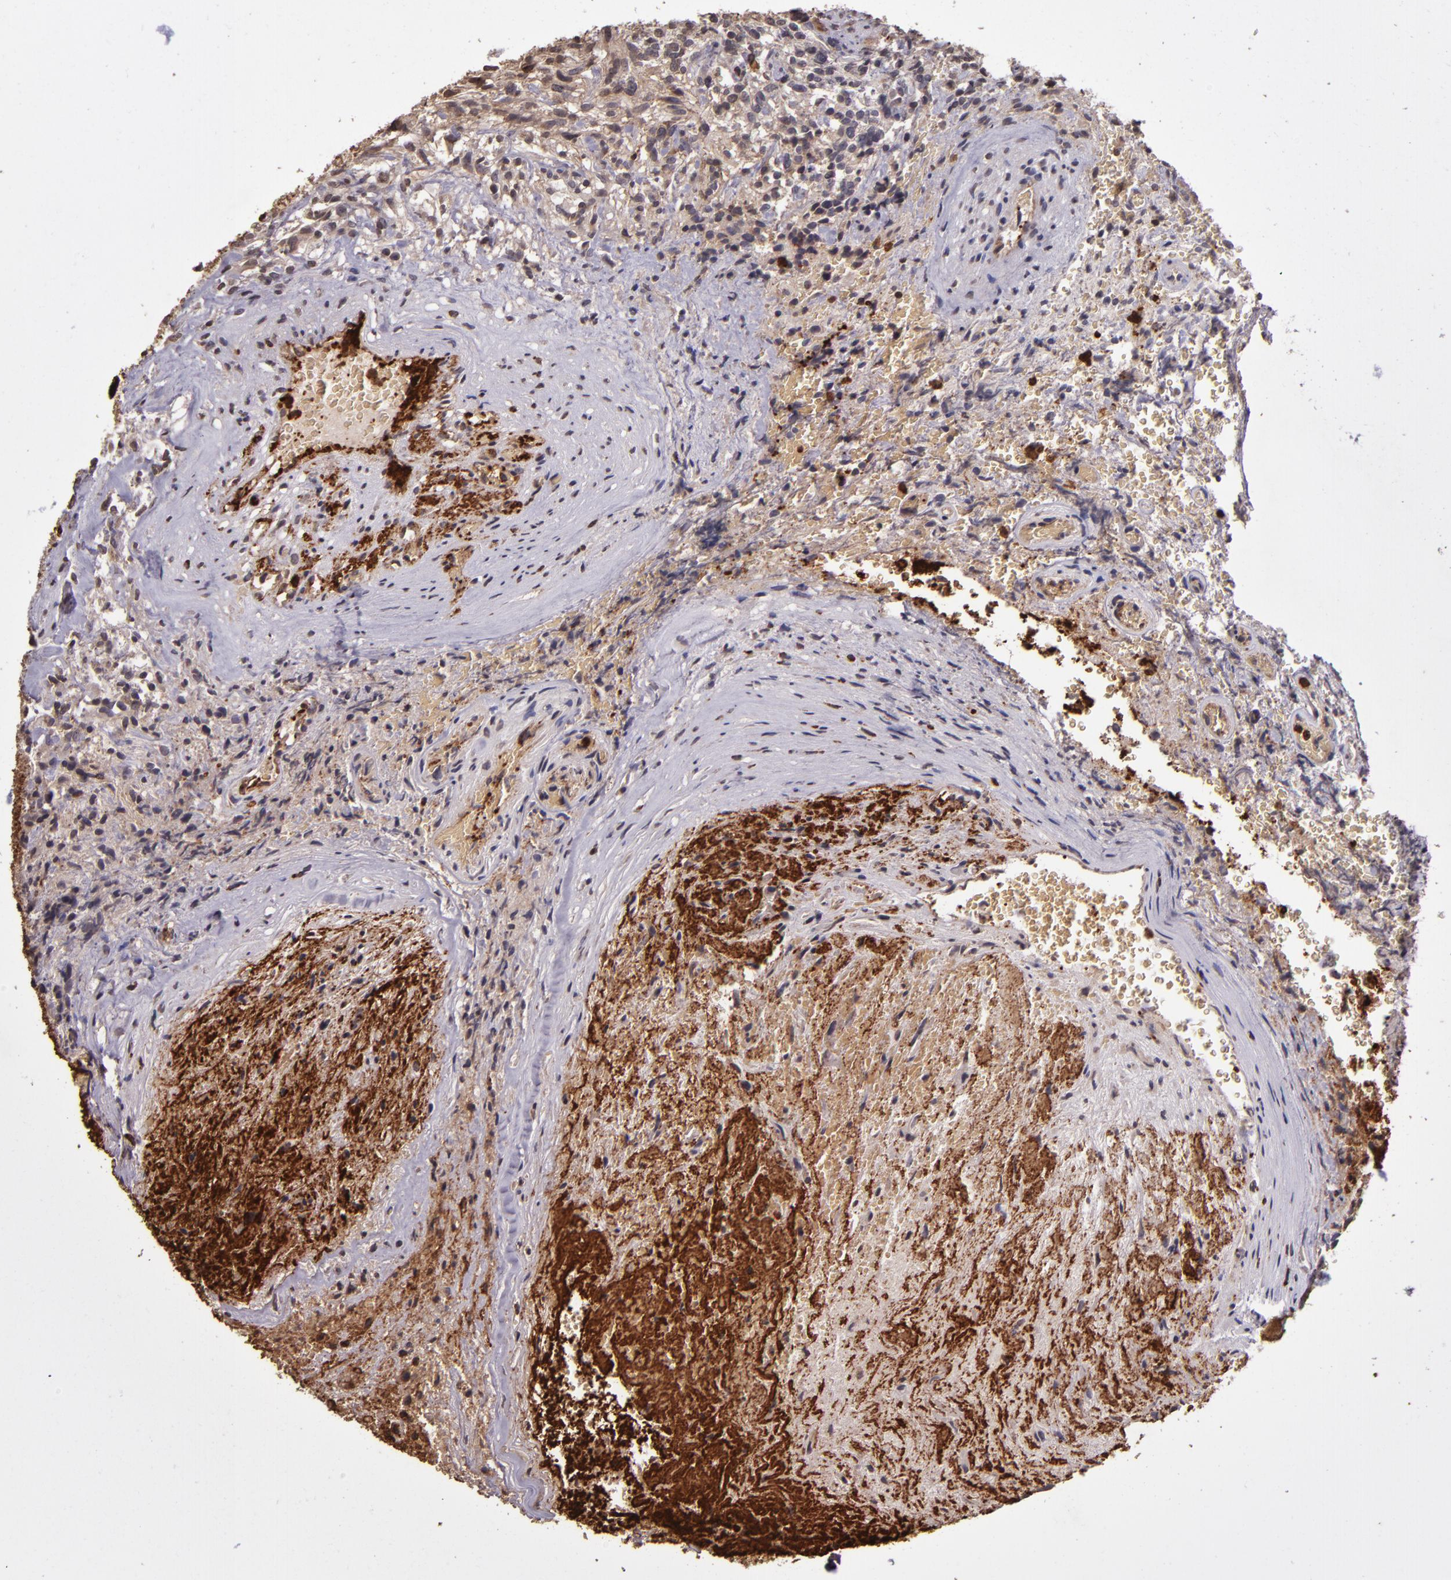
{"staining": {"intensity": "weak", "quantity": "<25%", "location": "cytoplasmic/membranous"}, "tissue": "glioma", "cell_type": "Tumor cells", "image_type": "cancer", "snomed": [{"axis": "morphology", "description": "Normal tissue, NOS"}, {"axis": "morphology", "description": "Glioma, malignant, High grade"}, {"axis": "topography", "description": "Cerebral cortex"}], "caption": "Glioma was stained to show a protein in brown. There is no significant staining in tumor cells.", "gene": "SLC2A3", "patient": {"sex": "male", "age": 75}}